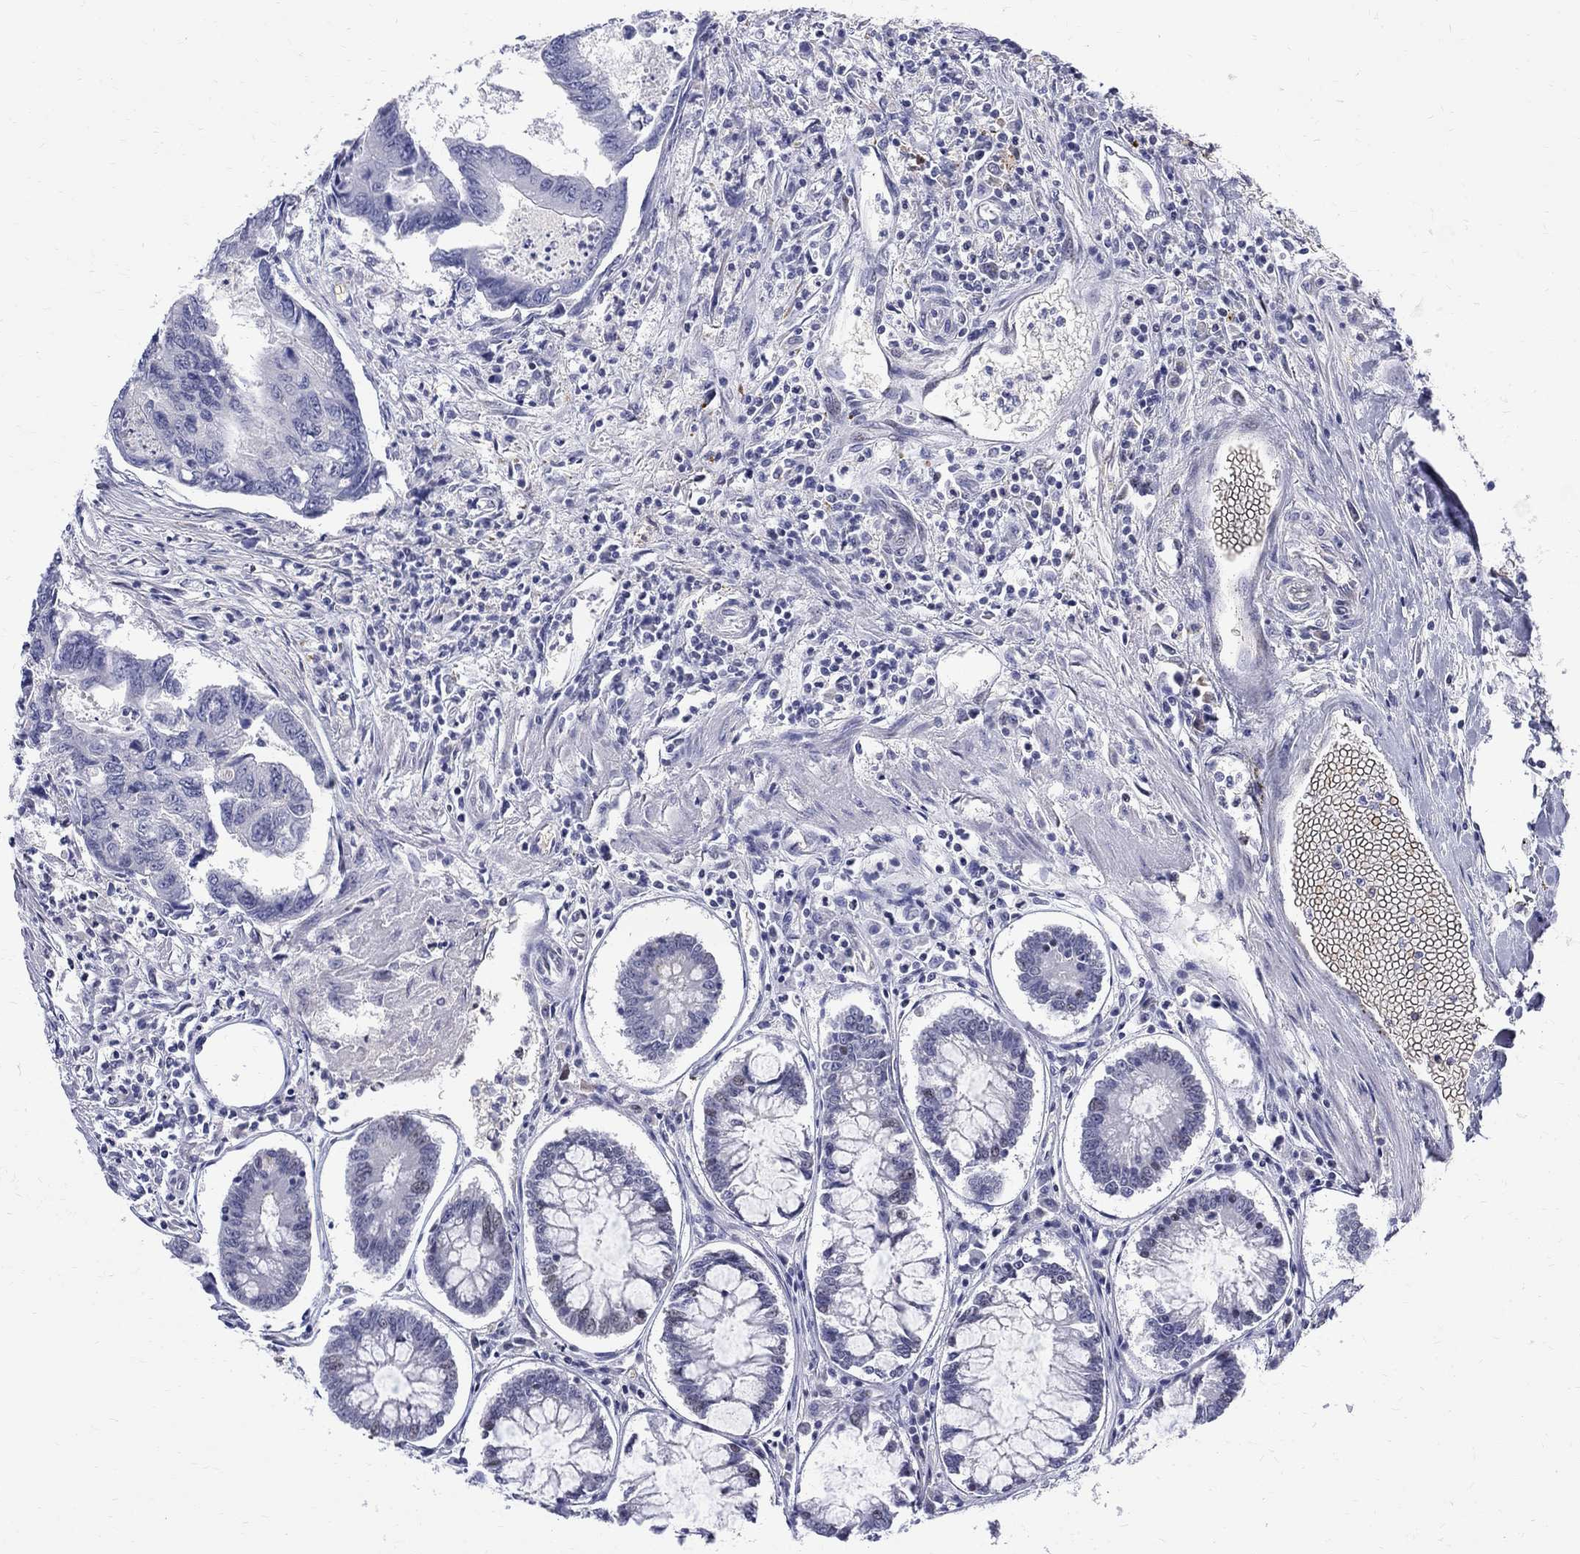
{"staining": {"intensity": "negative", "quantity": "none", "location": "none"}, "tissue": "colorectal cancer", "cell_type": "Tumor cells", "image_type": "cancer", "snomed": [{"axis": "morphology", "description": "Adenocarcinoma, NOS"}, {"axis": "topography", "description": "Colon"}], "caption": "Immunohistochemical staining of human adenocarcinoma (colorectal) demonstrates no significant staining in tumor cells. The staining was performed using DAB to visualize the protein expression in brown, while the nuclei were stained in blue with hematoxylin (Magnification: 20x).", "gene": "AGER", "patient": {"sex": "female", "age": 65}}